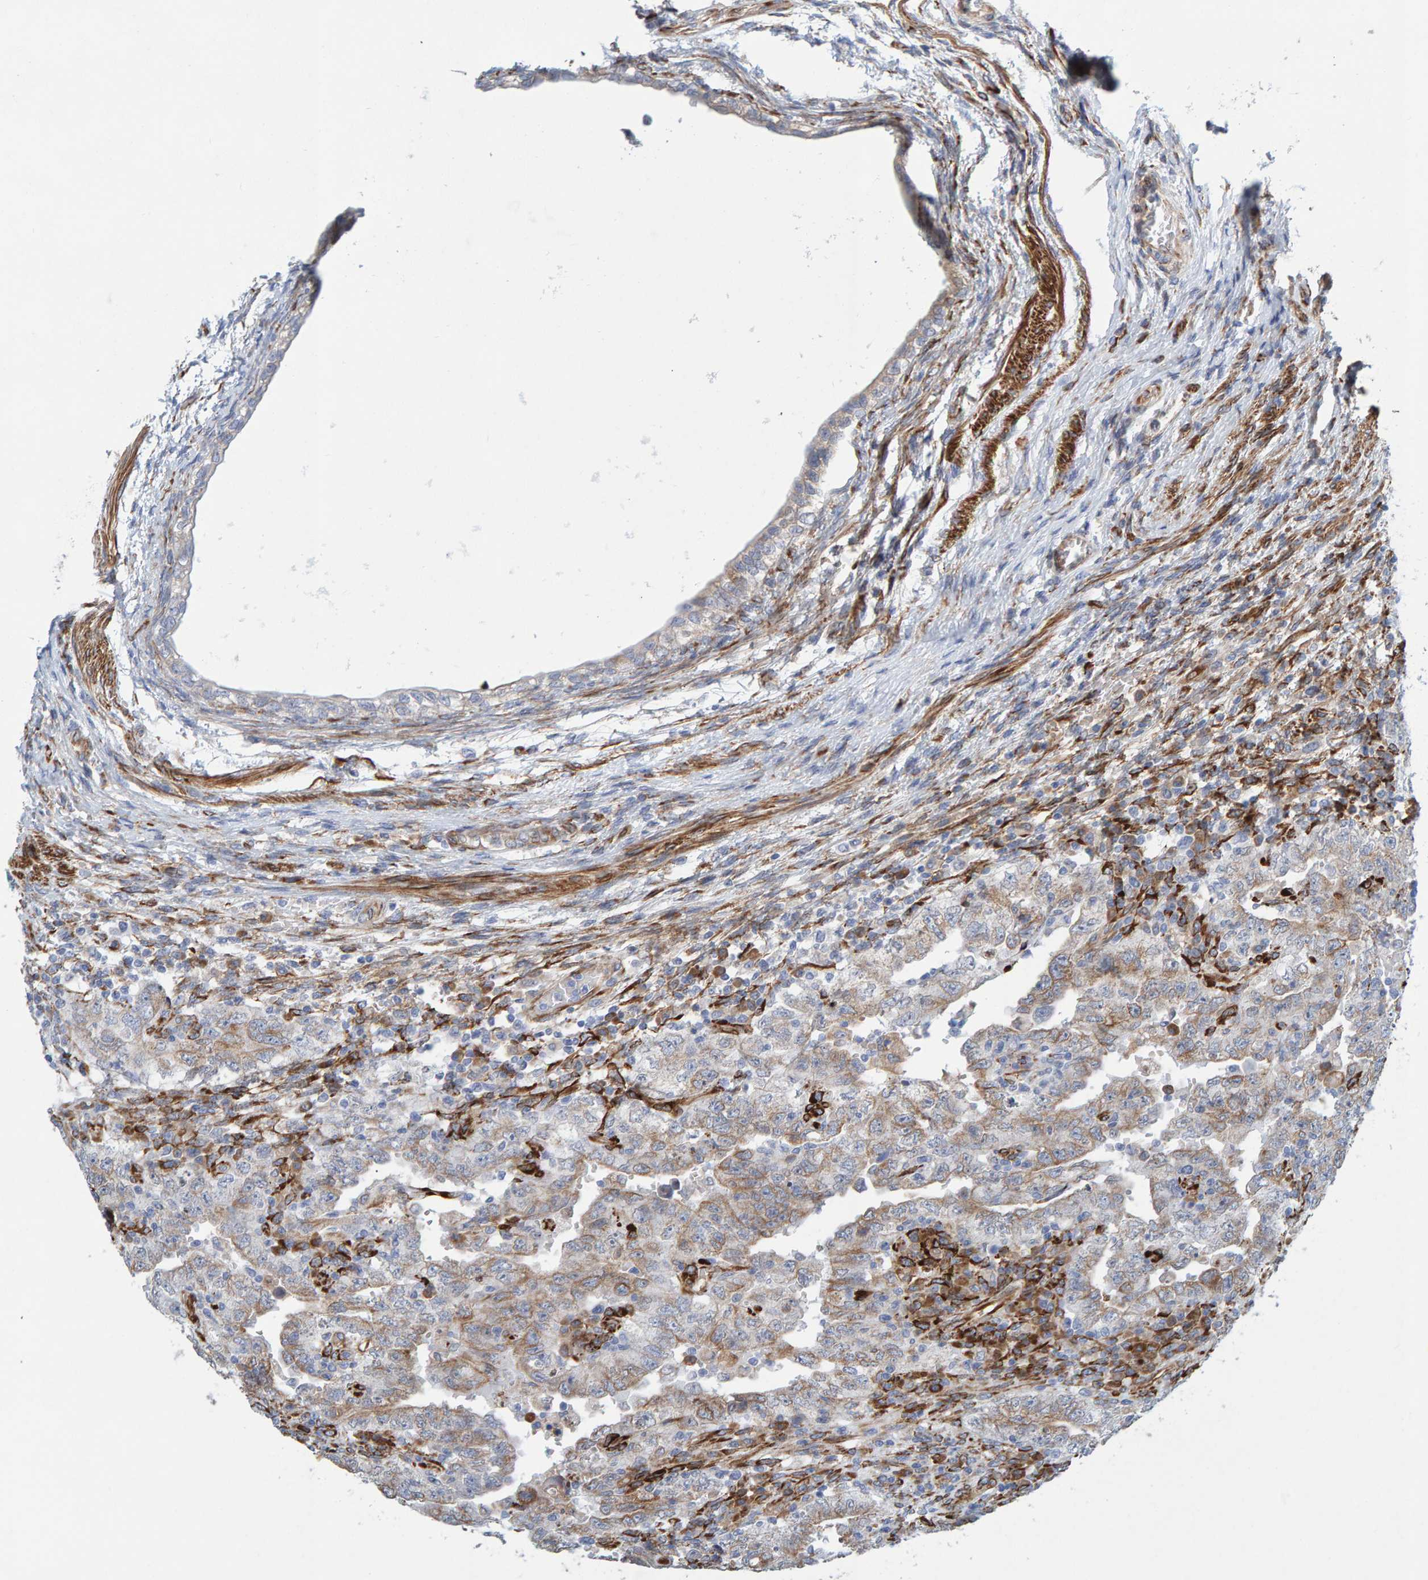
{"staining": {"intensity": "moderate", "quantity": ">75%", "location": "cytoplasmic/membranous"}, "tissue": "testis cancer", "cell_type": "Tumor cells", "image_type": "cancer", "snomed": [{"axis": "morphology", "description": "Carcinoma, Embryonal, NOS"}, {"axis": "topography", "description": "Testis"}], "caption": "Immunohistochemical staining of human testis embryonal carcinoma demonstrates medium levels of moderate cytoplasmic/membranous protein positivity in about >75% of tumor cells. (DAB (3,3'-diaminobenzidine) IHC with brightfield microscopy, high magnification).", "gene": "MMP16", "patient": {"sex": "male", "age": 26}}